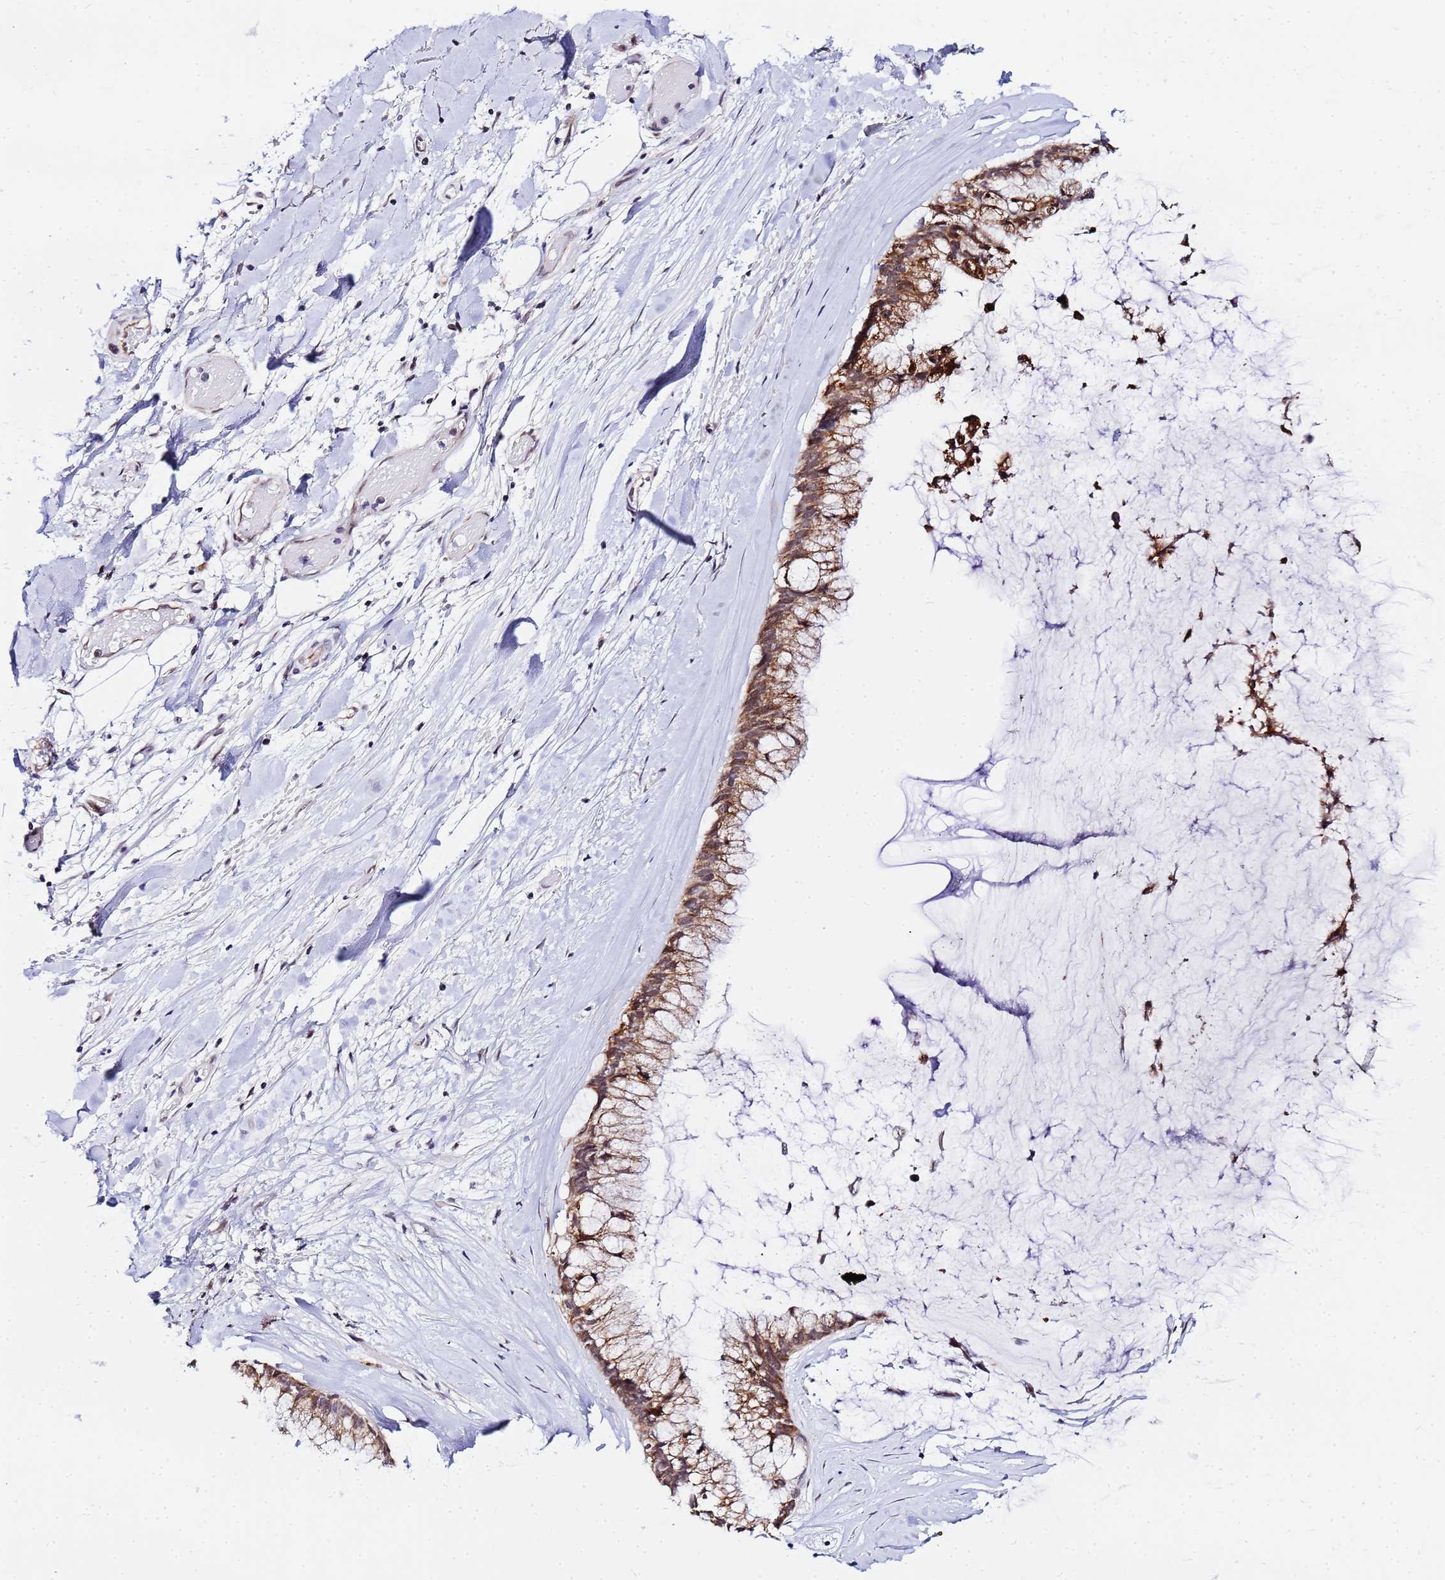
{"staining": {"intensity": "moderate", "quantity": ">75%", "location": "cytoplasmic/membranous"}, "tissue": "ovarian cancer", "cell_type": "Tumor cells", "image_type": "cancer", "snomed": [{"axis": "morphology", "description": "Cystadenocarcinoma, mucinous, NOS"}, {"axis": "topography", "description": "Ovary"}], "caption": "Ovarian cancer (mucinous cystadenocarcinoma) stained with immunohistochemistry (IHC) shows moderate cytoplasmic/membranous staining in approximately >75% of tumor cells.", "gene": "CKMT1A", "patient": {"sex": "female", "age": 39}}